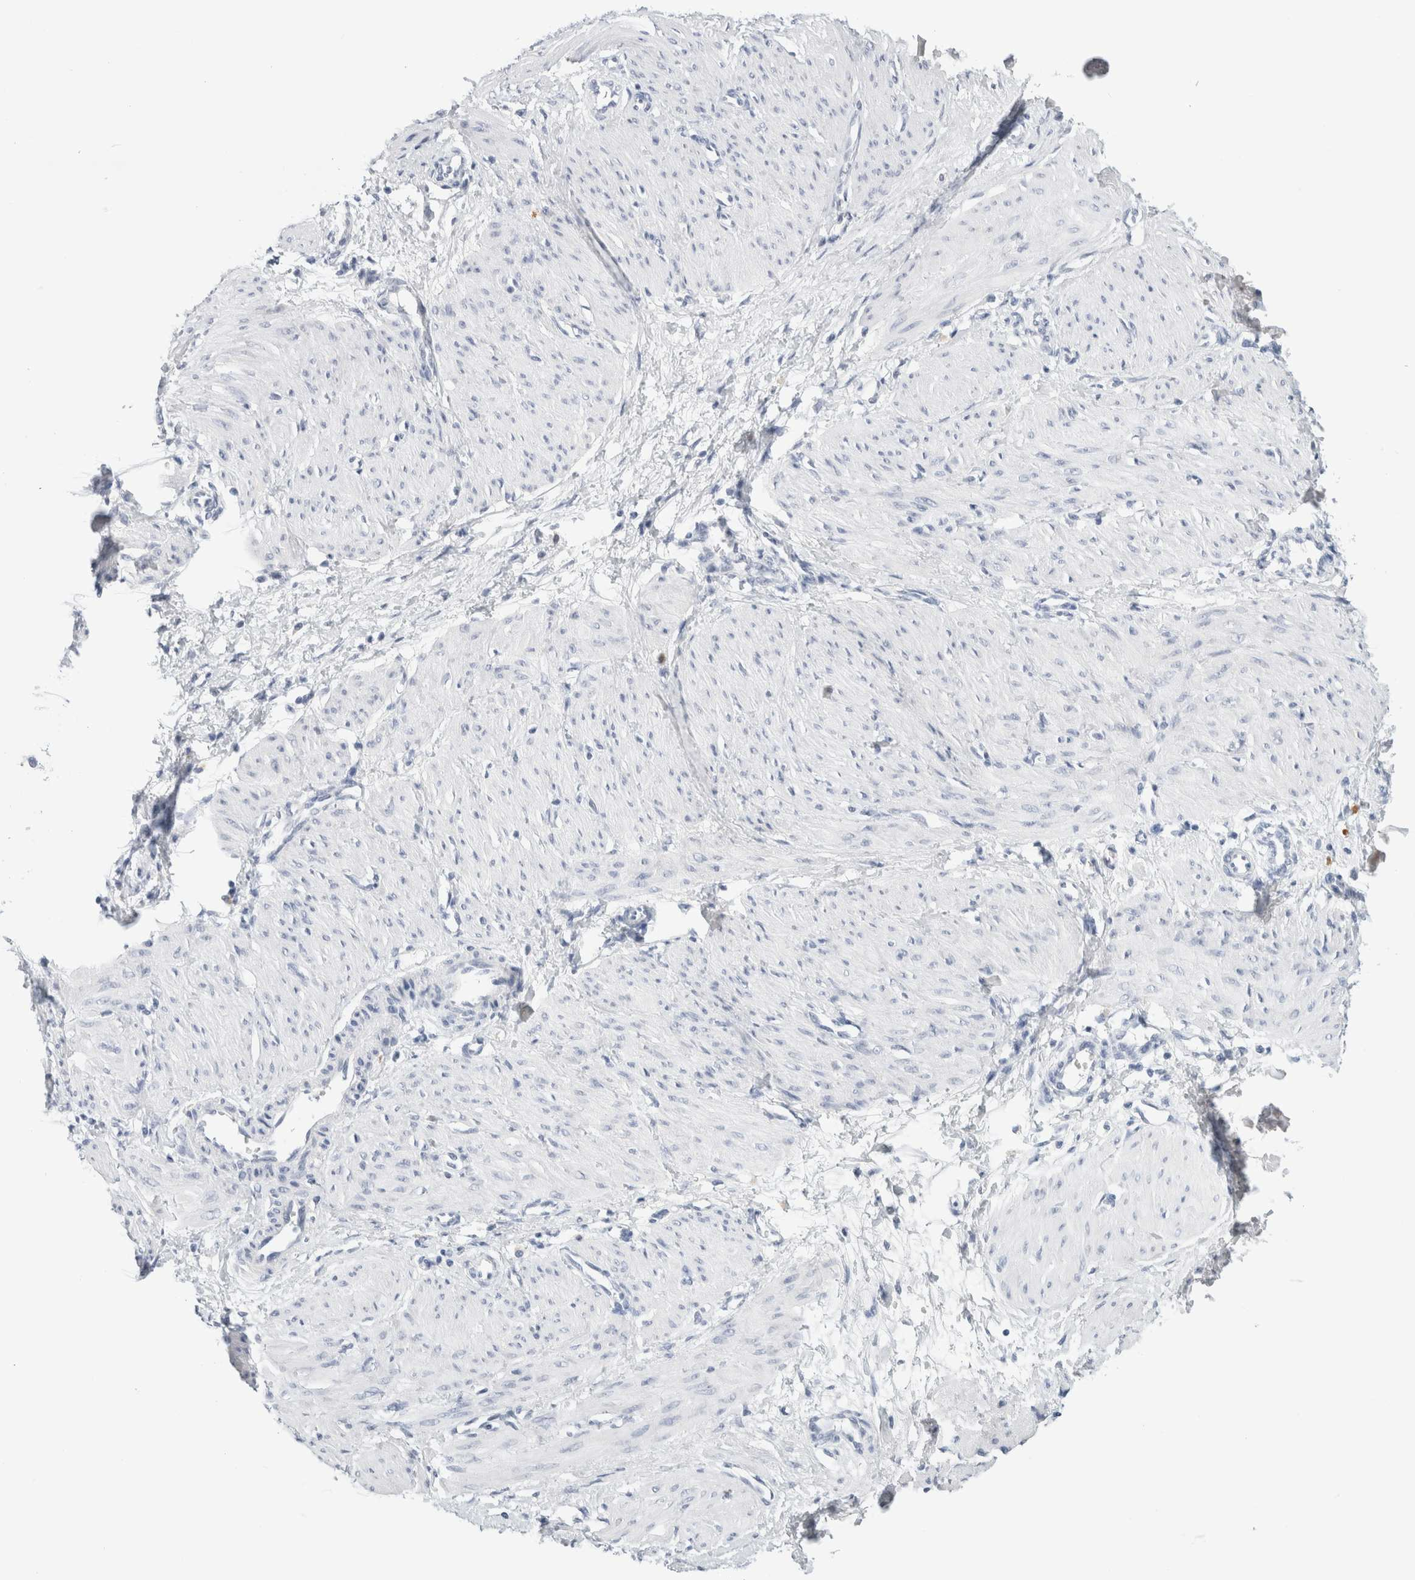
{"staining": {"intensity": "negative", "quantity": "none", "location": "none"}, "tissue": "smooth muscle", "cell_type": "Smooth muscle cells", "image_type": "normal", "snomed": [{"axis": "morphology", "description": "Normal tissue, NOS"}, {"axis": "topography", "description": "Endometrium"}], "caption": "This is an immunohistochemistry image of normal smooth muscle. There is no expression in smooth muscle cells.", "gene": "SLC22A12", "patient": {"sex": "female", "age": 33}}